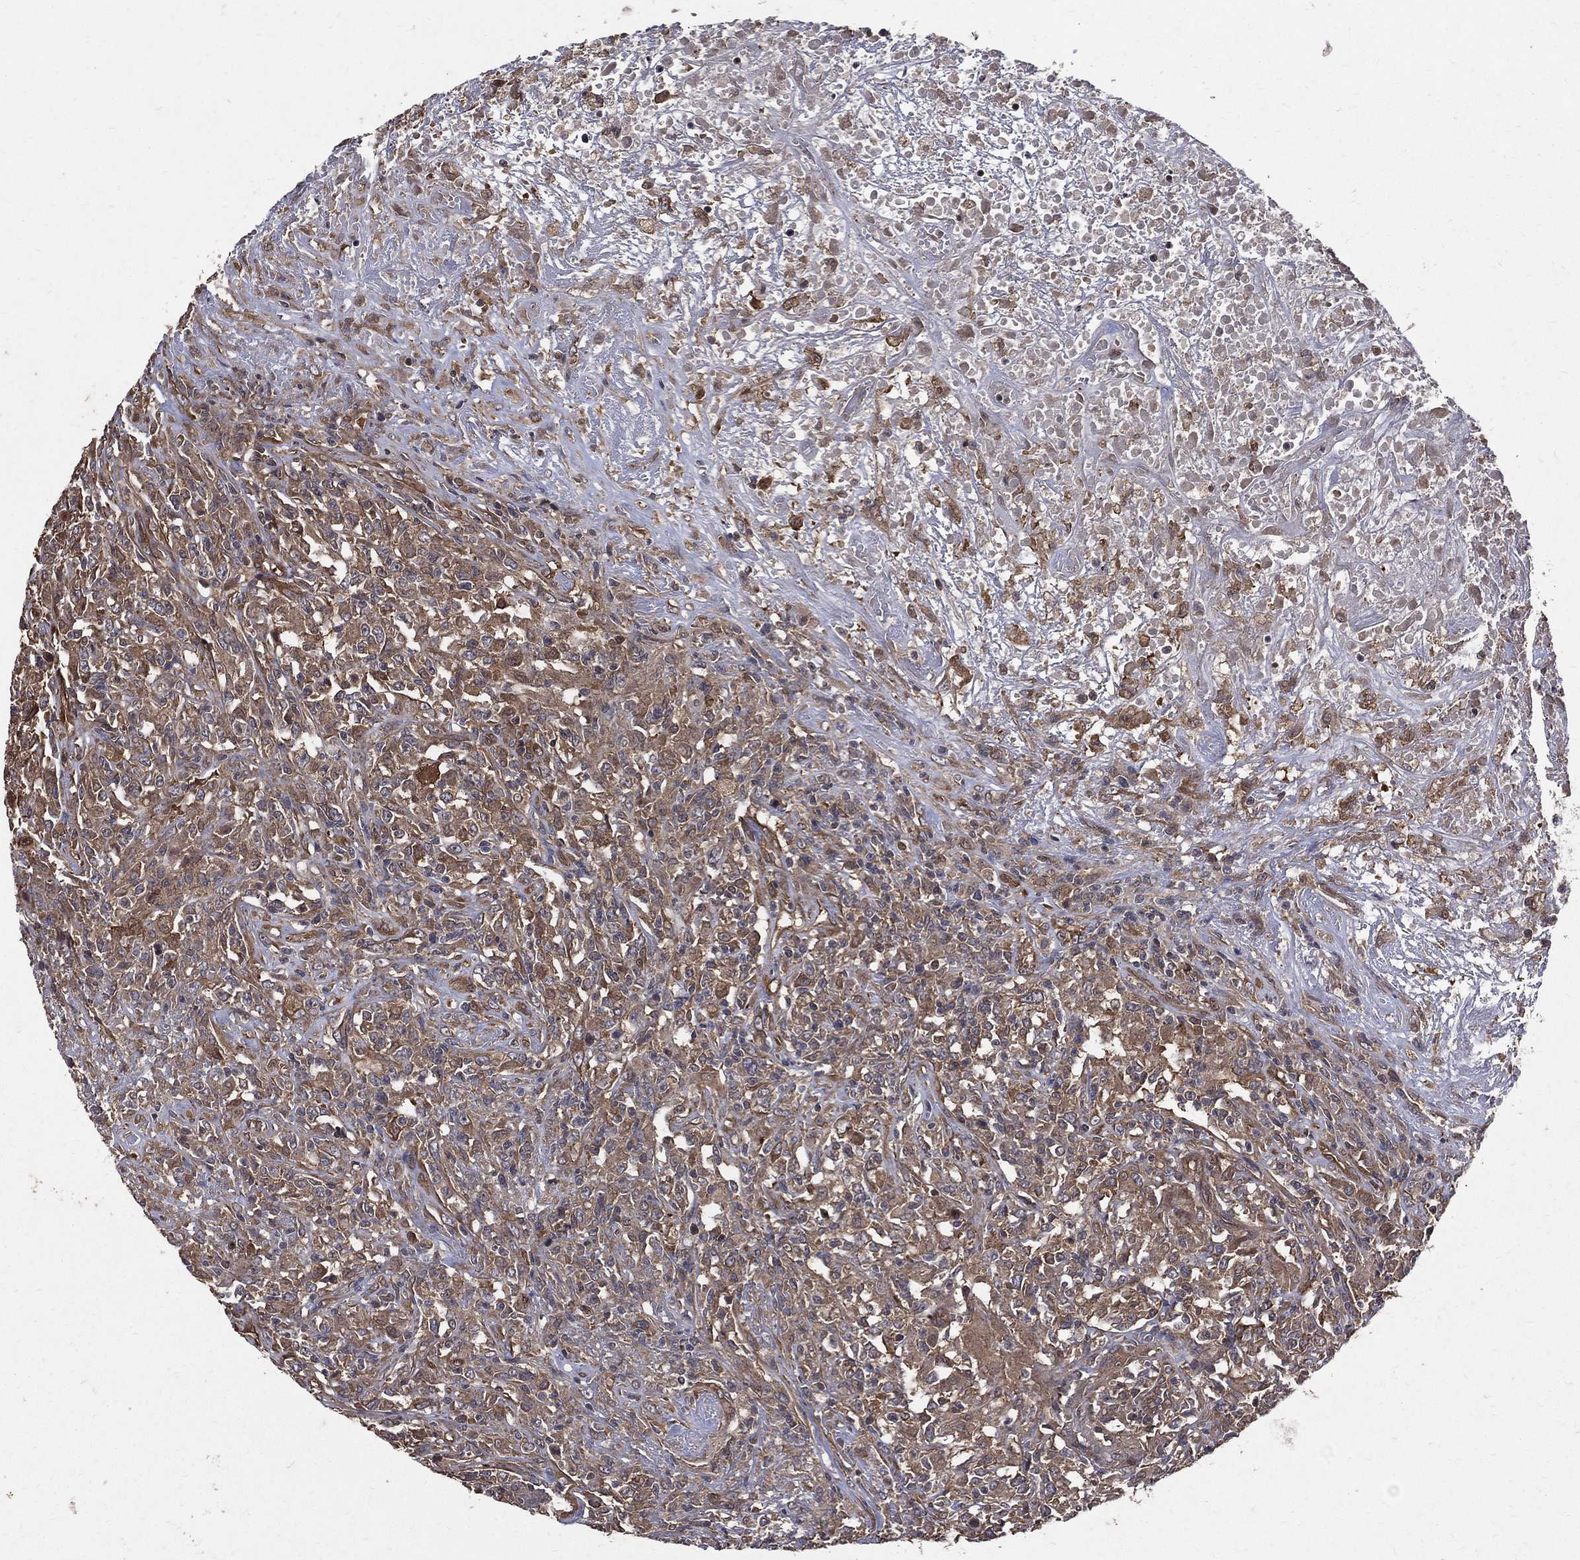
{"staining": {"intensity": "moderate", "quantity": "25%-75%", "location": "cytoplasmic/membranous"}, "tissue": "lymphoma", "cell_type": "Tumor cells", "image_type": "cancer", "snomed": [{"axis": "morphology", "description": "Malignant lymphoma, non-Hodgkin's type, High grade"}, {"axis": "topography", "description": "Lung"}], "caption": "Moderate cytoplasmic/membranous protein expression is identified in approximately 25%-75% of tumor cells in malignant lymphoma, non-Hodgkin's type (high-grade).", "gene": "DPYSL2", "patient": {"sex": "male", "age": 79}}